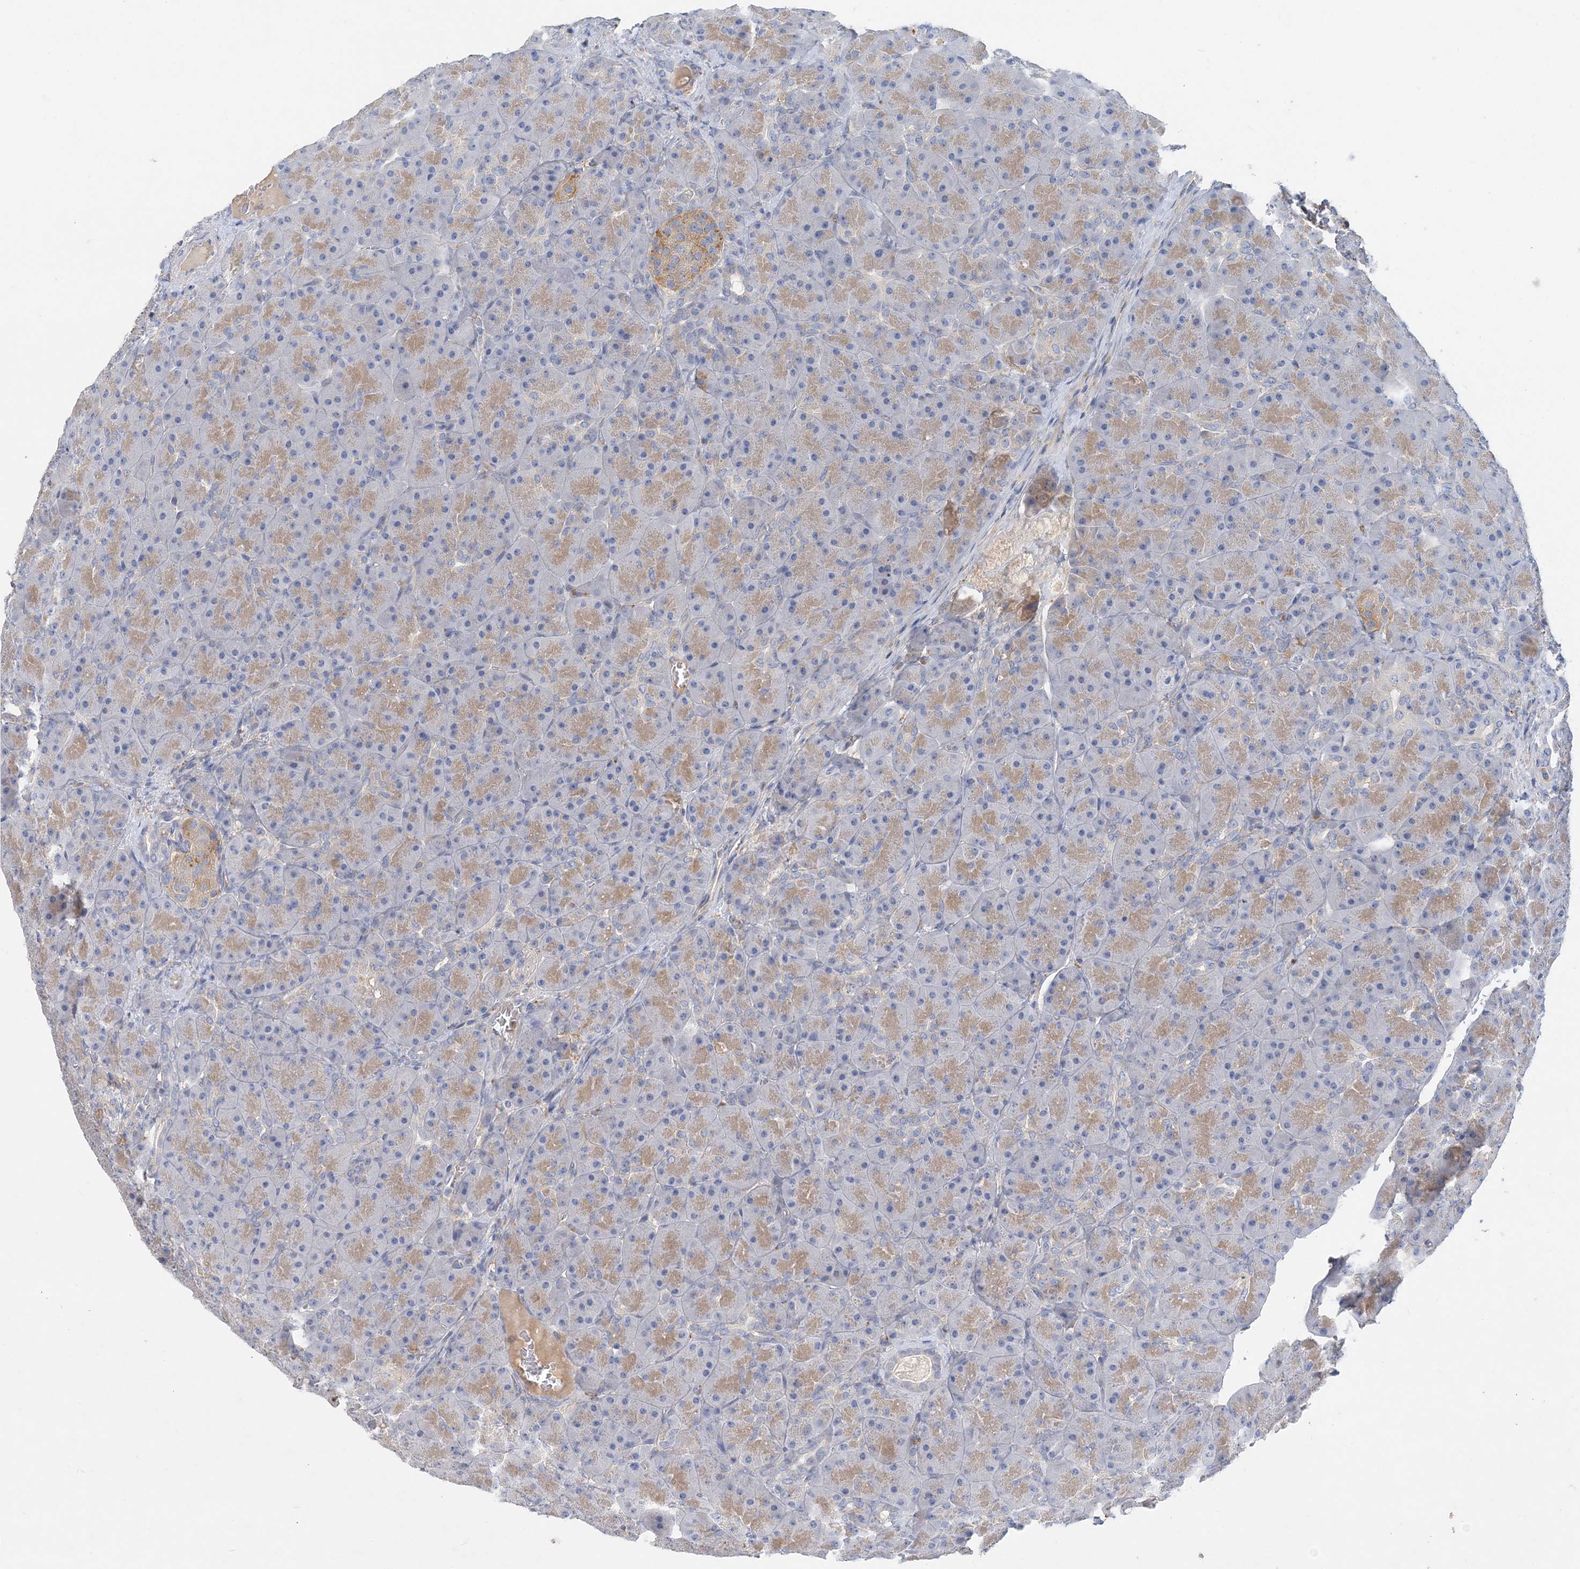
{"staining": {"intensity": "weak", "quantity": ">75%", "location": "cytoplasmic/membranous"}, "tissue": "pancreas", "cell_type": "Exocrine glandular cells", "image_type": "normal", "snomed": [{"axis": "morphology", "description": "Normal tissue, NOS"}, {"axis": "topography", "description": "Pancreas"}], "caption": "Weak cytoplasmic/membranous expression for a protein is seen in about >75% of exocrine glandular cells of benign pancreas using immunohistochemistry.", "gene": "GRINA", "patient": {"sex": "male", "age": 66}}